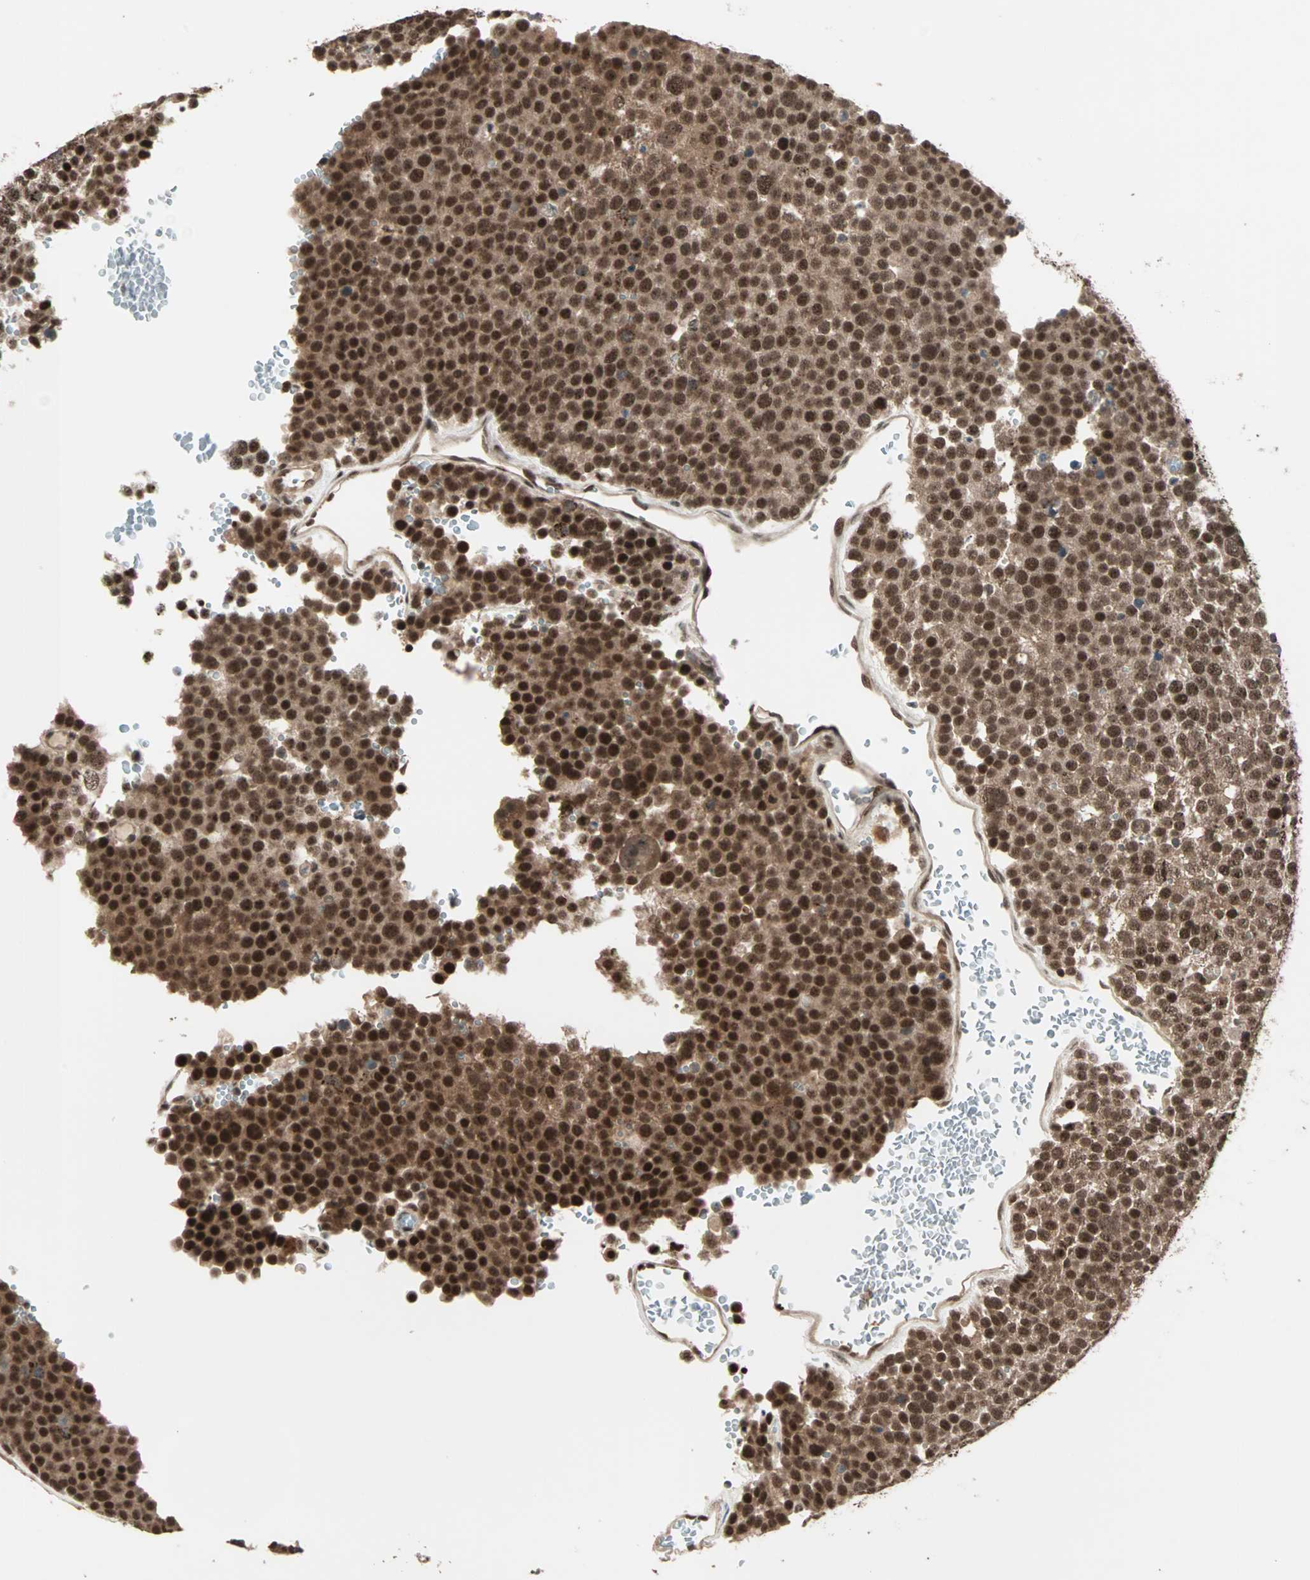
{"staining": {"intensity": "strong", "quantity": ">75%", "location": "cytoplasmic/membranous,nuclear"}, "tissue": "testis cancer", "cell_type": "Tumor cells", "image_type": "cancer", "snomed": [{"axis": "morphology", "description": "Seminoma, NOS"}, {"axis": "topography", "description": "Testis"}], "caption": "Immunohistochemical staining of human seminoma (testis) shows high levels of strong cytoplasmic/membranous and nuclear staining in approximately >75% of tumor cells. The staining was performed using DAB (3,3'-diaminobenzidine), with brown indicating positive protein expression. Nuclei are stained blue with hematoxylin.", "gene": "ZNF44", "patient": {"sex": "male", "age": 71}}